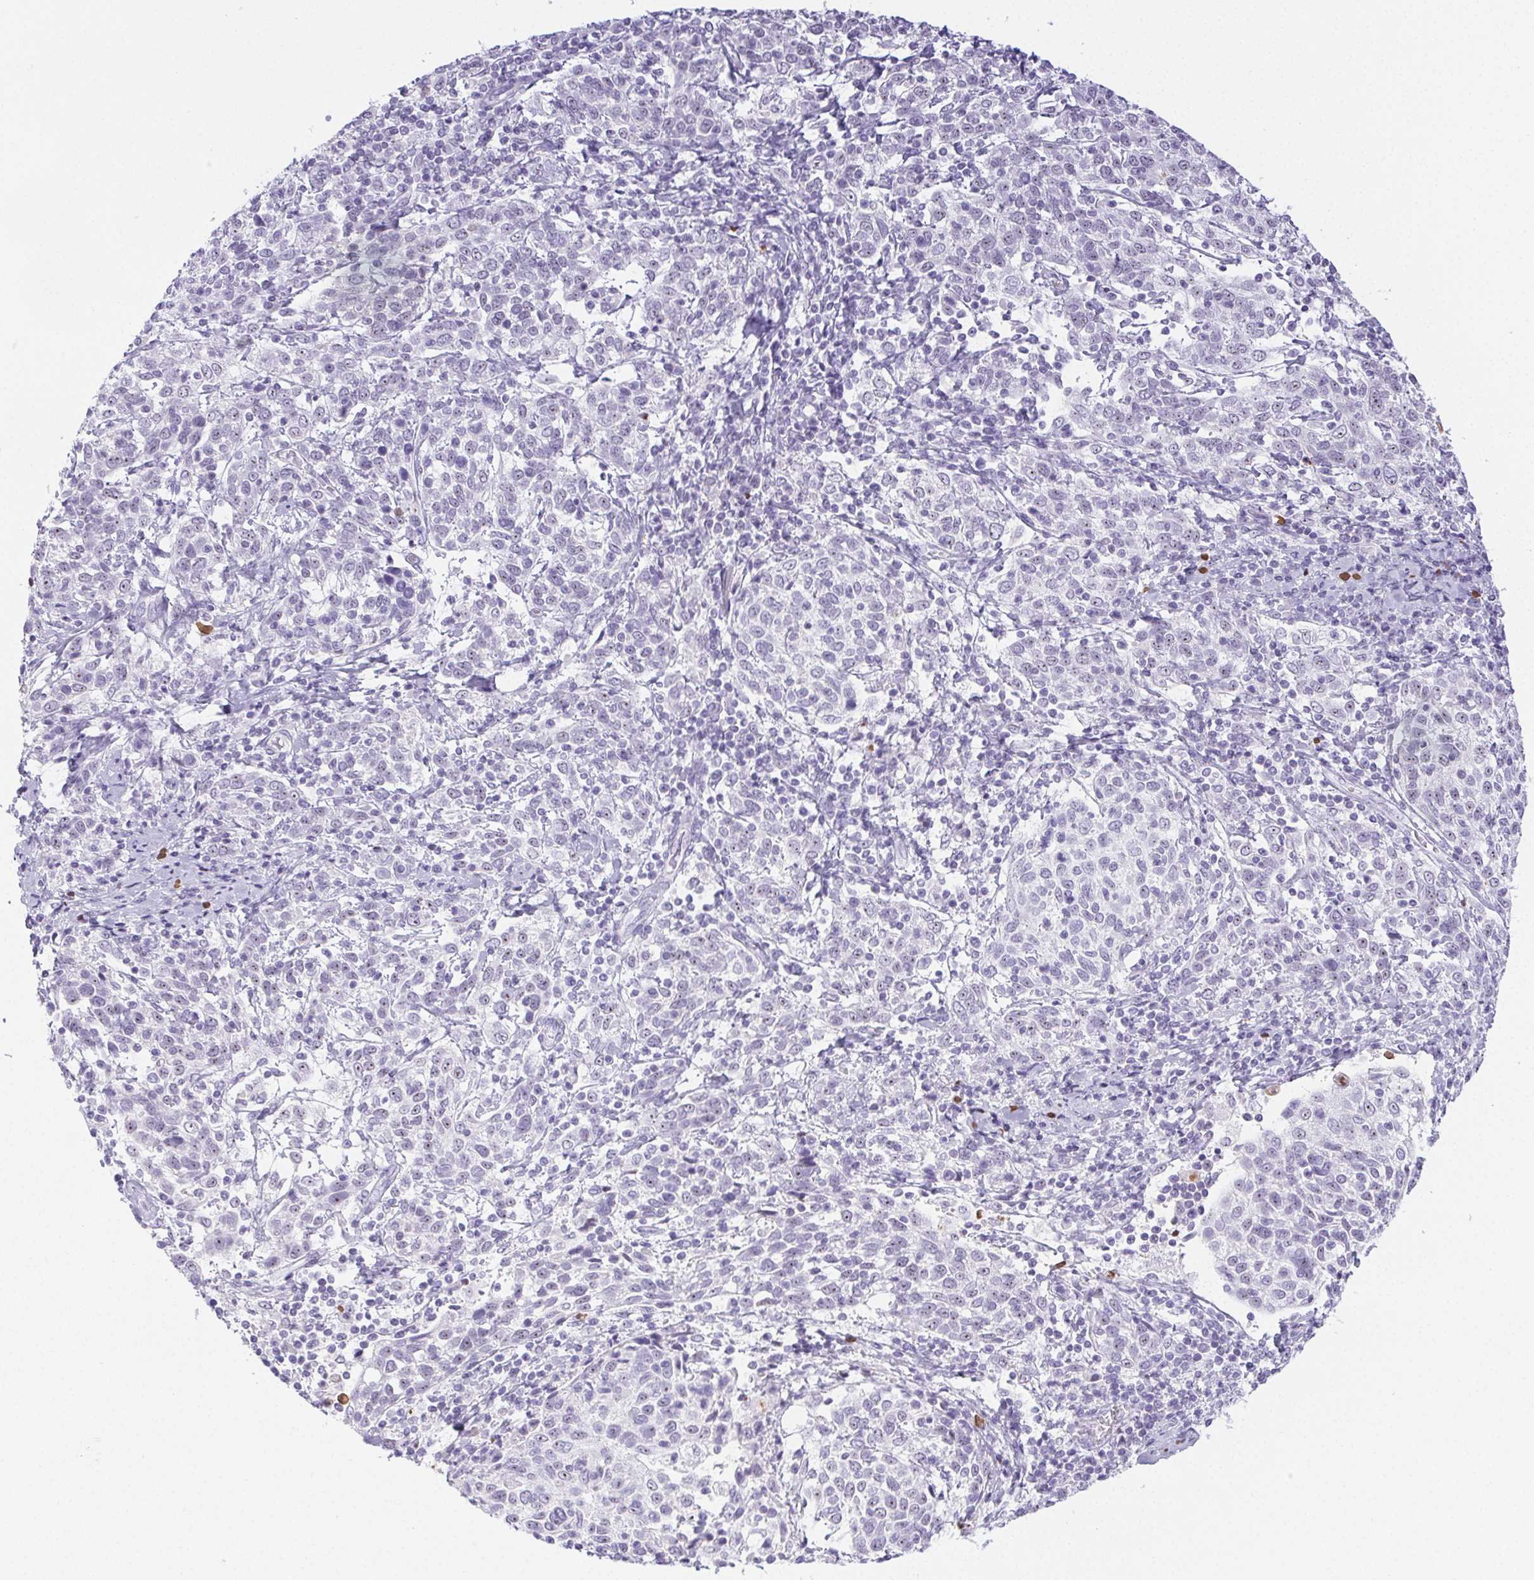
{"staining": {"intensity": "negative", "quantity": "none", "location": "none"}, "tissue": "cervical cancer", "cell_type": "Tumor cells", "image_type": "cancer", "snomed": [{"axis": "morphology", "description": "Squamous cell carcinoma, NOS"}, {"axis": "topography", "description": "Cervix"}], "caption": "High power microscopy photomicrograph of an immunohistochemistry (IHC) image of cervical cancer (squamous cell carcinoma), revealing no significant expression in tumor cells.", "gene": "ST8SIA3", "patient": {"sex": "female", "age": 61}}